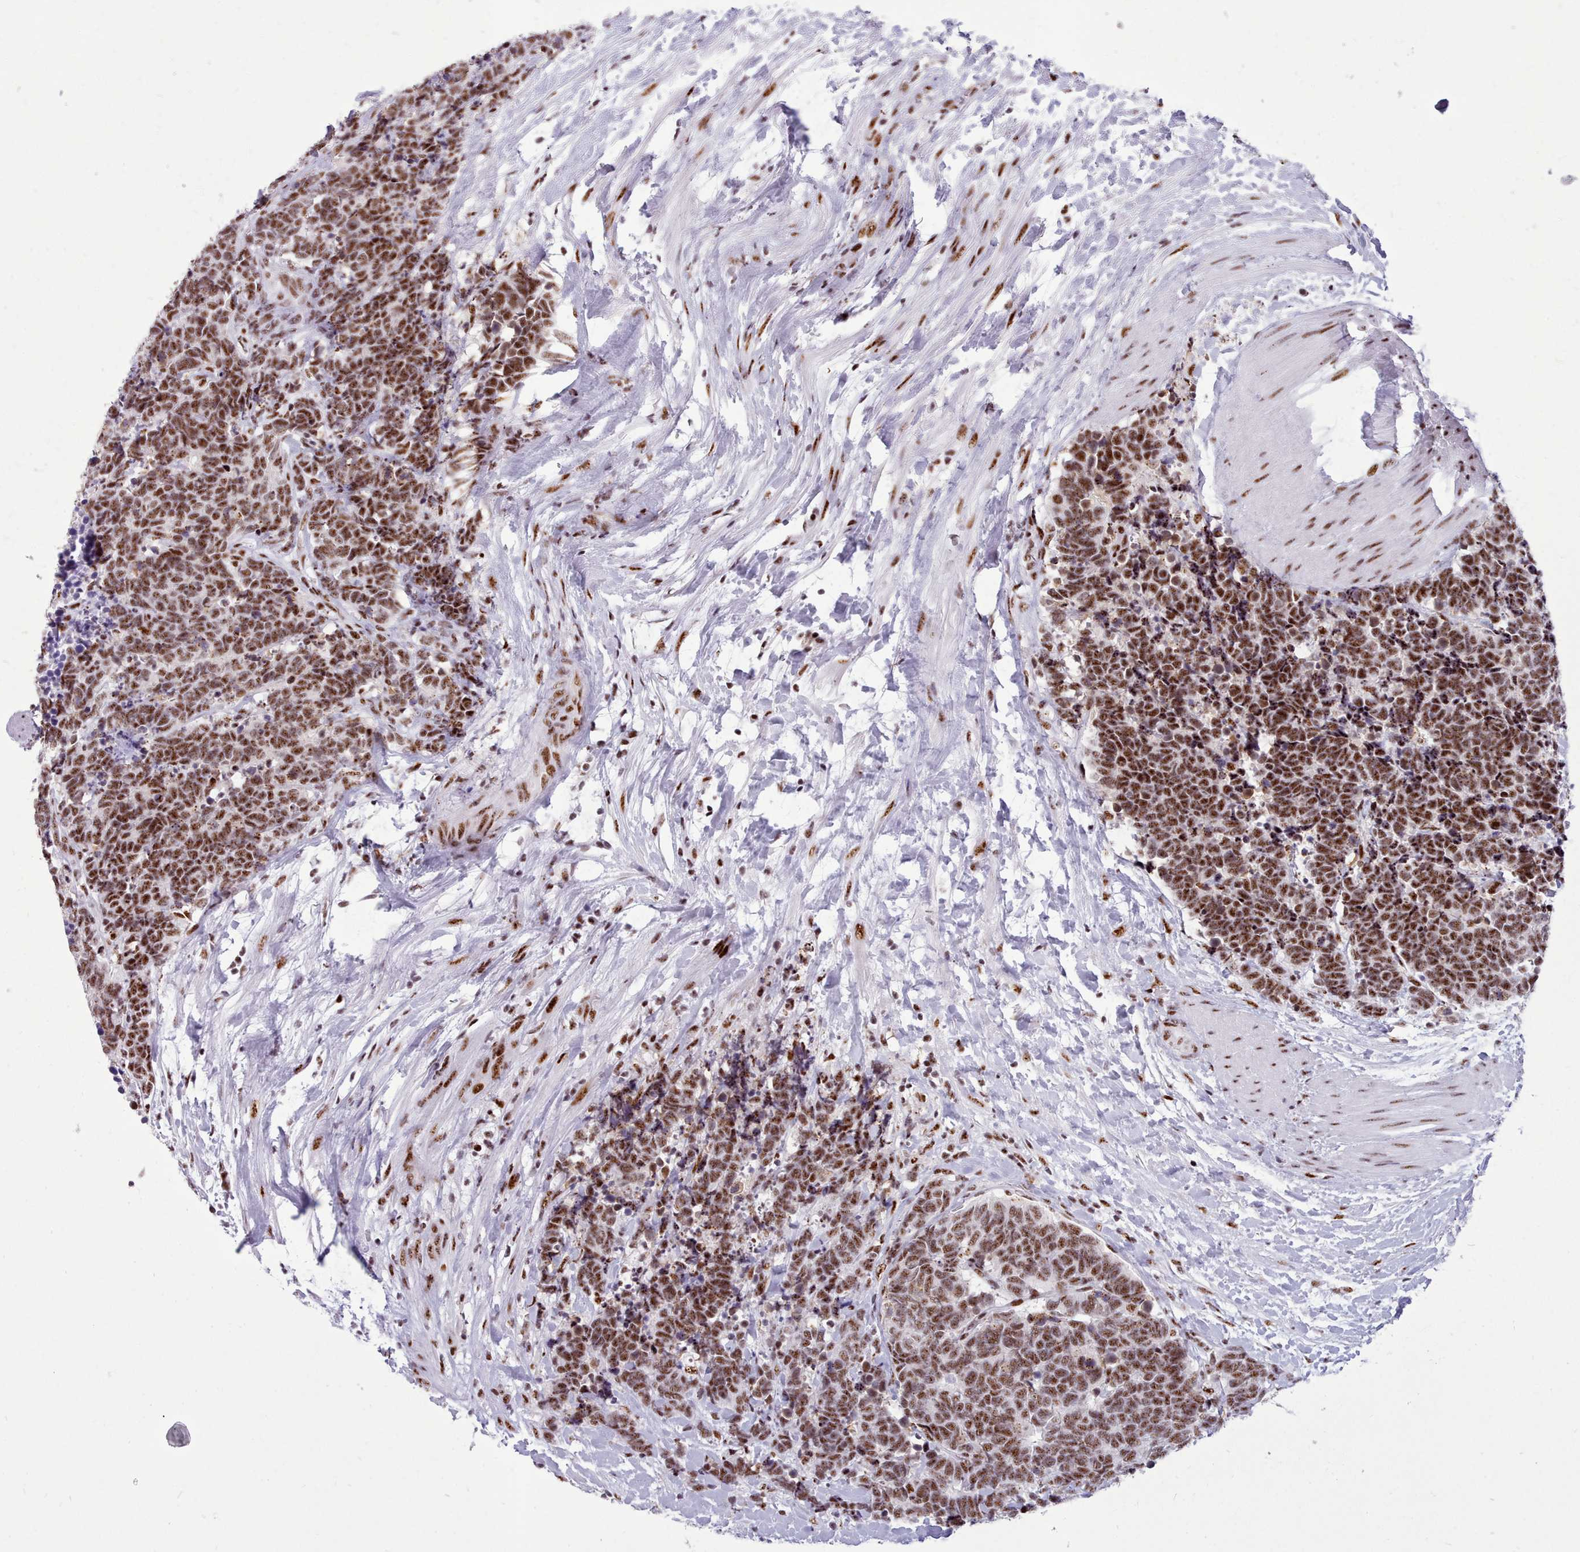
{"staining": {"intensity": "moderate", "quantity": ">75%", "location": "nuclear"}, "tissue": "carcinoid", "cell_type": "Tumor cells", "image_type": "cancer", "snomed": [{"axis": "morphology", "description": "Carcinoma, NOS"}, {"axis": "morphology", "description": "Carcinoid, malignant, NOS"}, {"axis": "topography", "description": "Prostate"}], "caption": "Immunohistochemistry (IHC) histopathology image of neoplastic tissue: human carcinoid (malignant) stained using immunohistochemistry (IHC) displays medium levels of moderate protein expression localized specifically in the nuclear of tumor cells, appearing as a nuclear brown color.", "gene": "TMEM35B", "patient": {"sex": "male", "age": 57}}